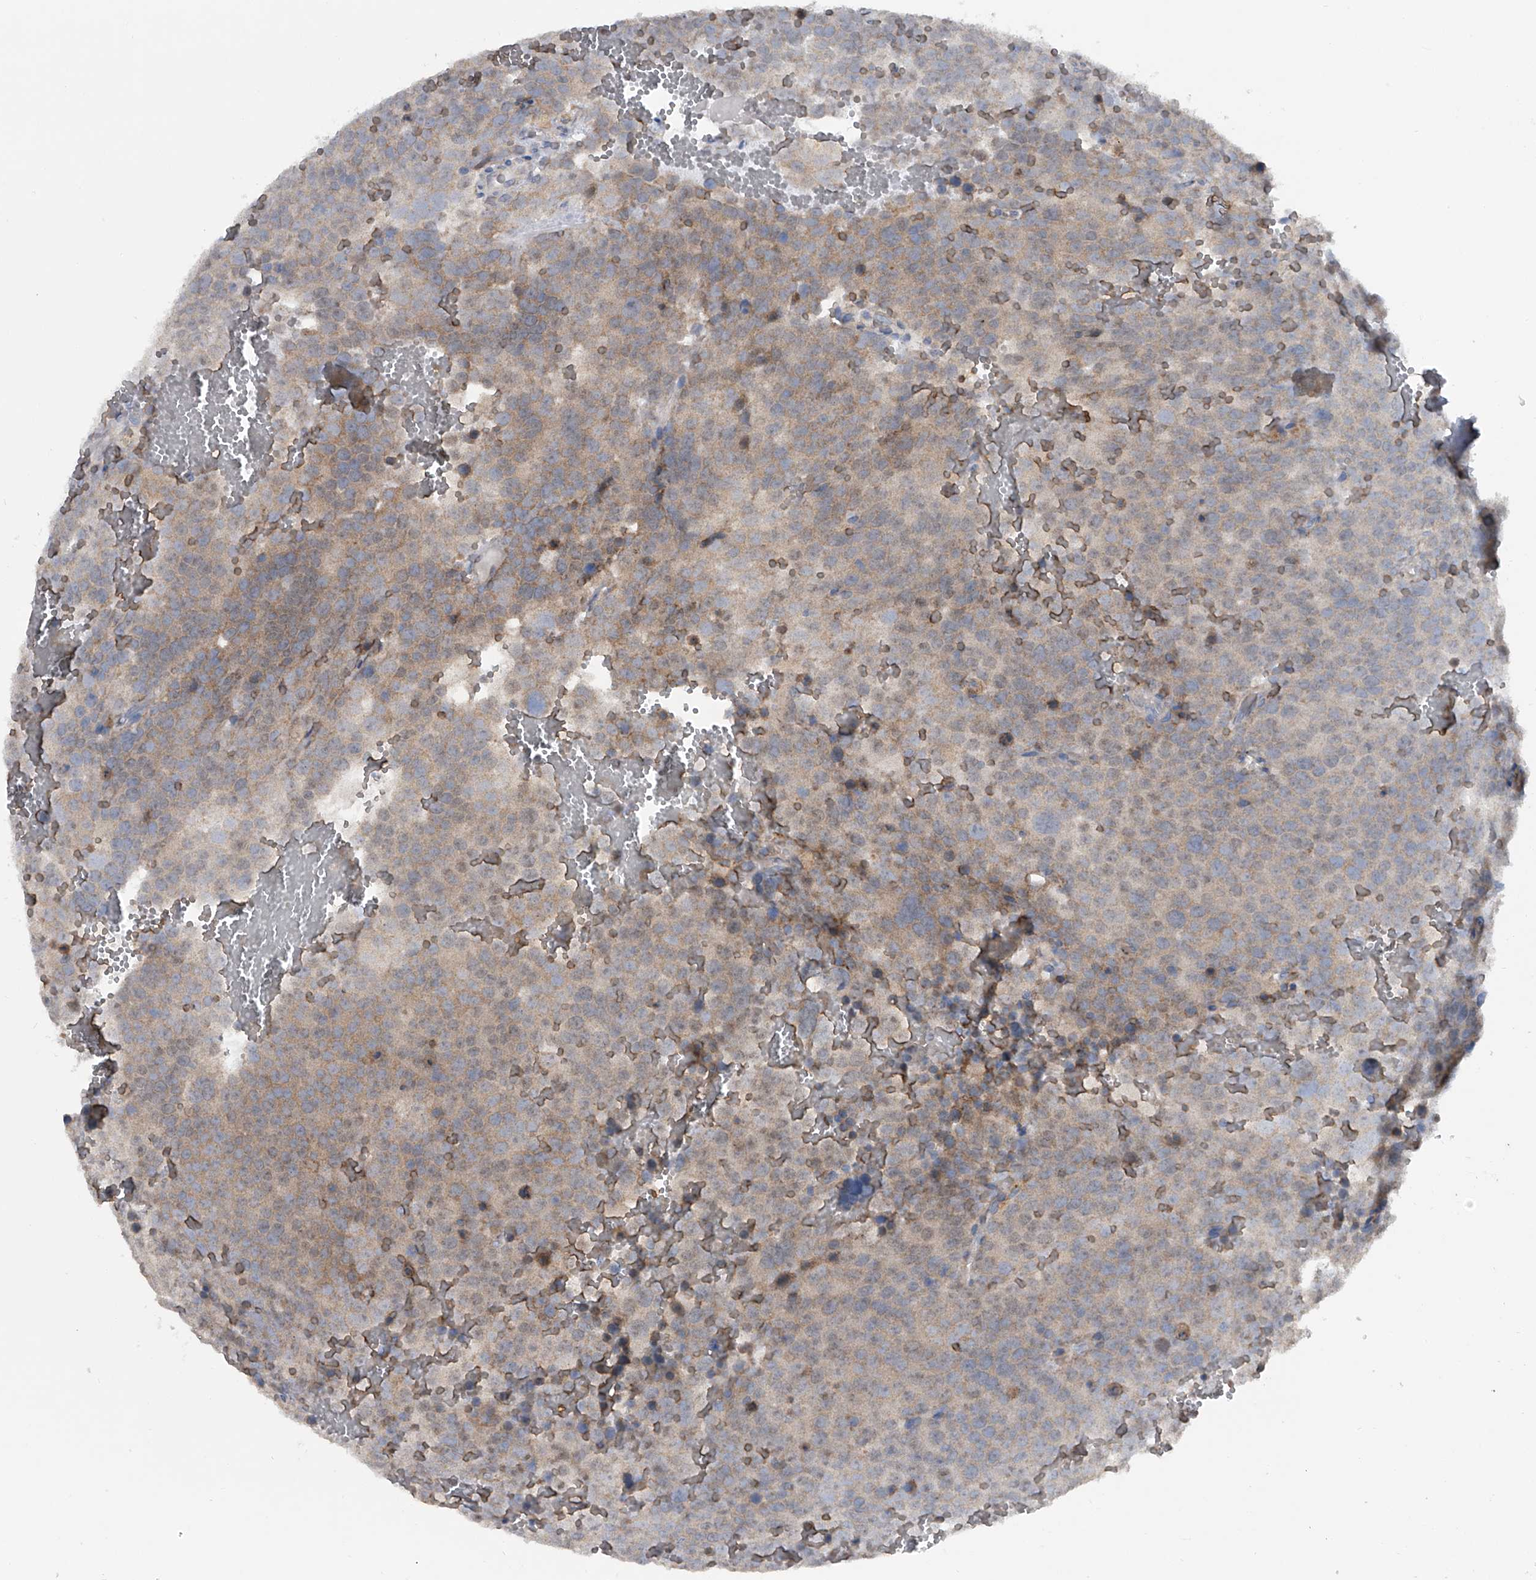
{"staining": {"intensity": "moderate", "quantity": "25%-75%", "location": "cytoplasmic/membranous"}, "tissue": "testis cancer", "cell_type": "Tumor cells", "image_type": "cancer", "snomed": [{"axis": "morphology", "description": "Seminoma, NOS"}, {"axis": "topography", "description": "Testis"}], "caption": "Tumor cells show moderate cytoplasmic/membranous staining in approximately 25%-75% of cells in testis cancer (seminoma).", "gene": "GEMIN8", "patient": {"sex": "male", "age": 71}}